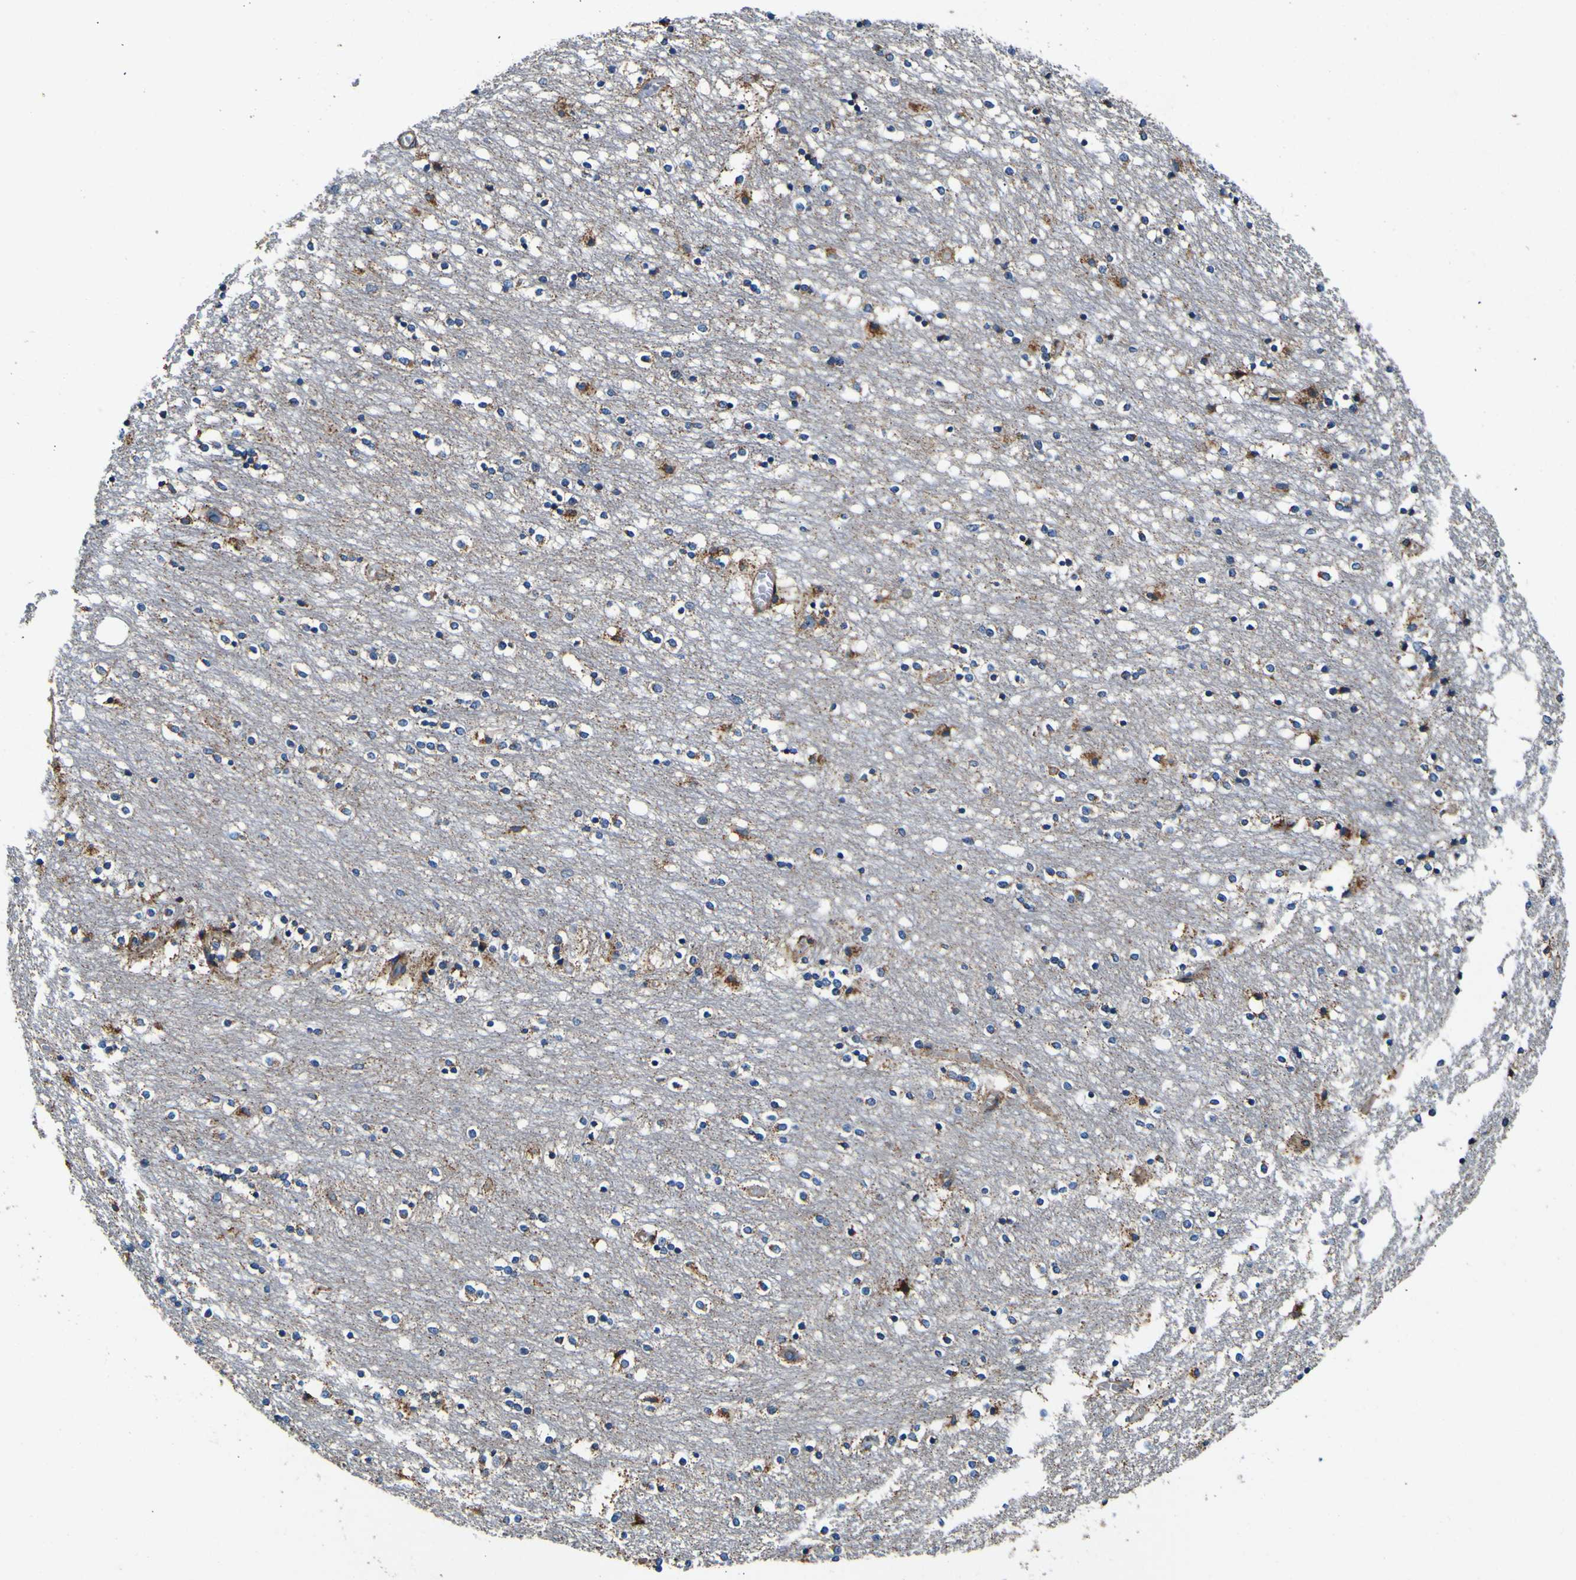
{"staining": {"intensity": "moderate", "quantity": "<25%", "location": "cytoplasmic/membranous"}, "tissue": "caudate", "cell_type": "Glial cells", "image_type": "normal", "snomed": [{"axis": "morphology", "description": "Normal tissue, NOS"}, {"axis": "topography", "description": "Lateral ventricle wall"}], "caption": "Protein expression analysis of normal caudate reveals moderate cytoplasmic/membranous positivity in approximately <25% of glial cells. (DAB (3,3'-diaminobenzidine) IHC with brightfield microscopy, high magnification).", "gene": "INPP5A", "patient": {"sex": "female", "age": 54}}